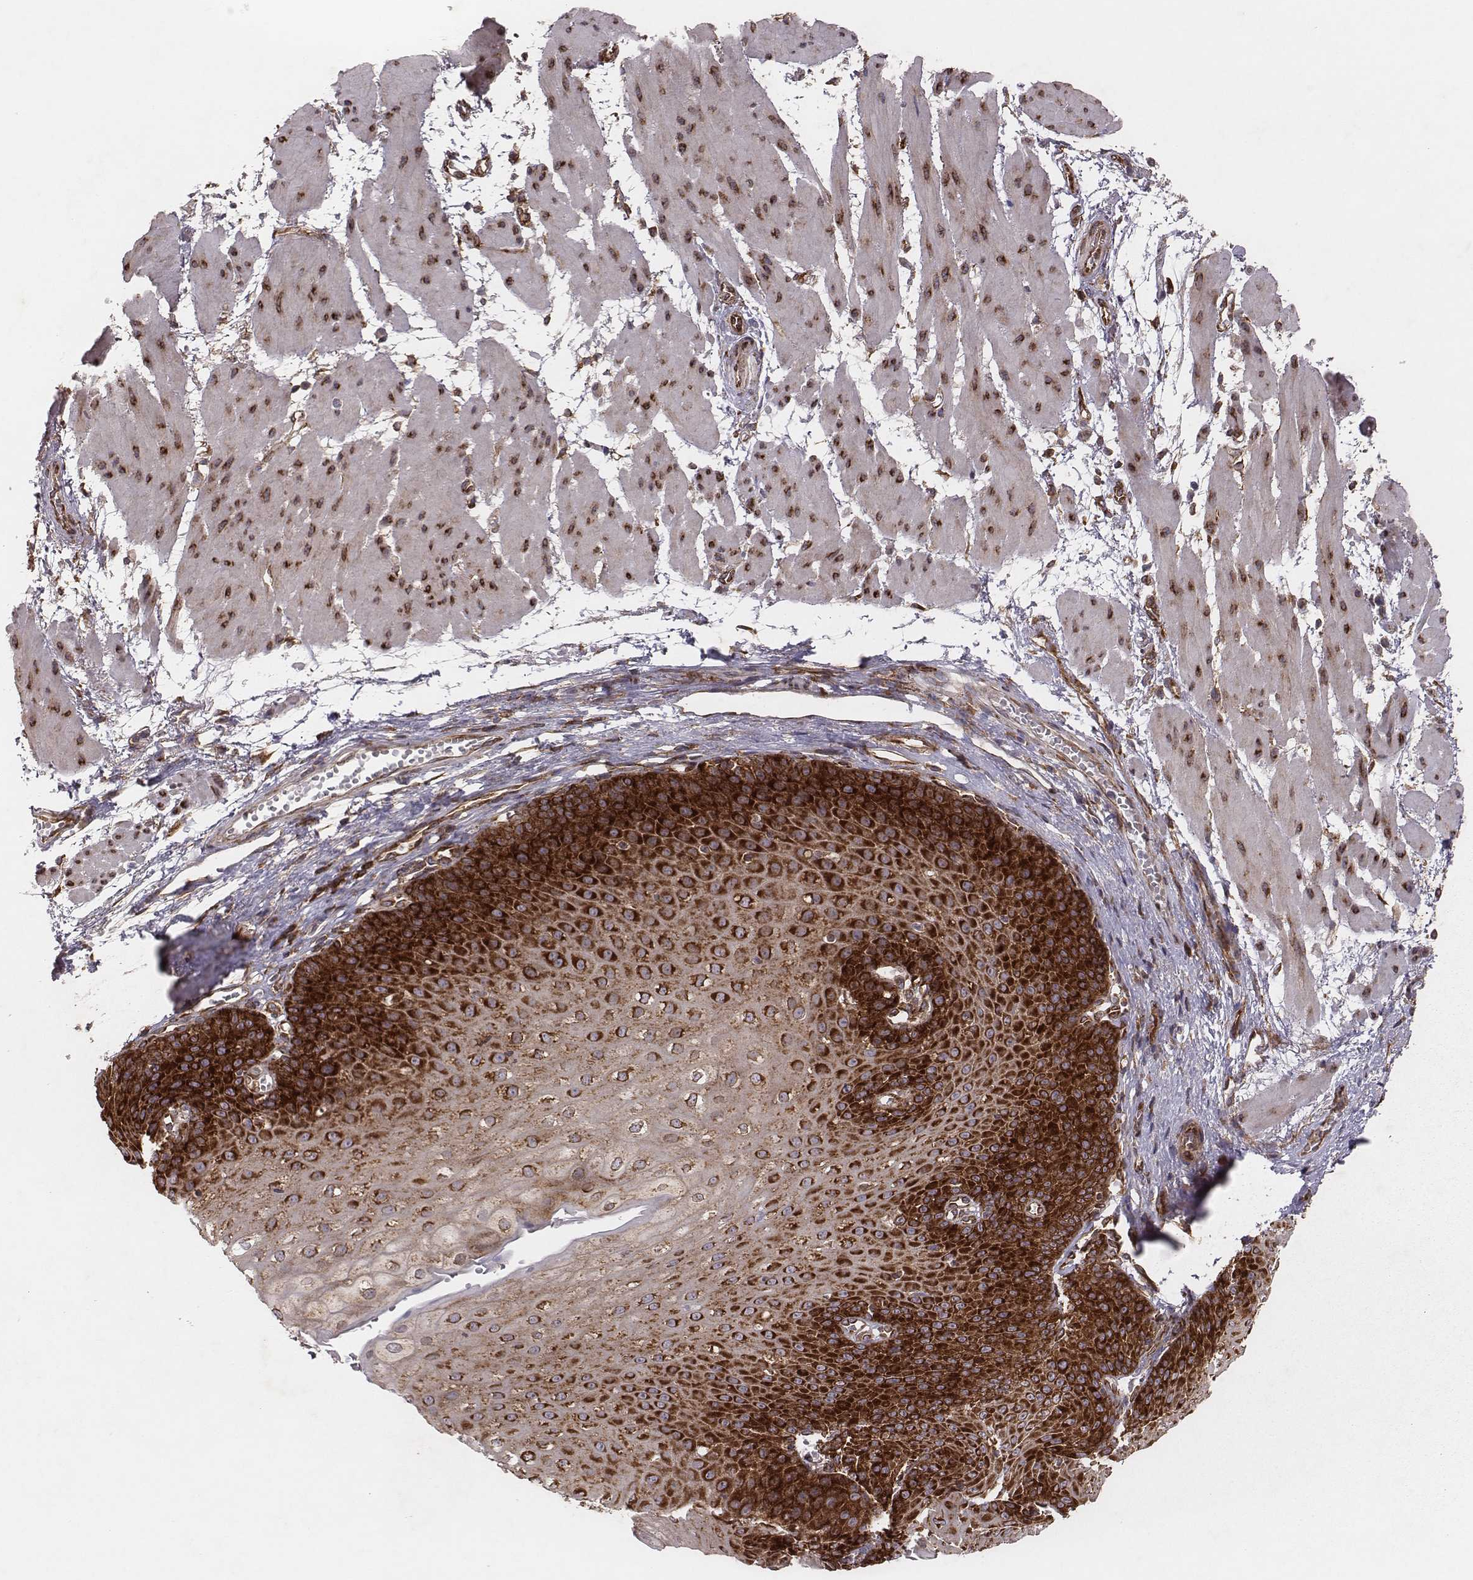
{"staining": {"intensity": "strong", "quantity": ">75%", "location": "cytoplasmic/membranous"}, "tissue": "esophagus", "cell_type": "Squamous epithelial cells", "image_type": "normal", "snomed": [{"axis": "morphology", "description": "Normal tissue, NOS"}, {"axis": "topography", "description": "Esophagus"}], "caption": "Immunohistochemical staining of benign esophagus demonstrates >75% levels of strong cytoplasmic/membranous protein staining in approximately >75% of squamous epithelial cells.", "gene": "TXLNA", "patient": {"sex": "male", "age": 71}}